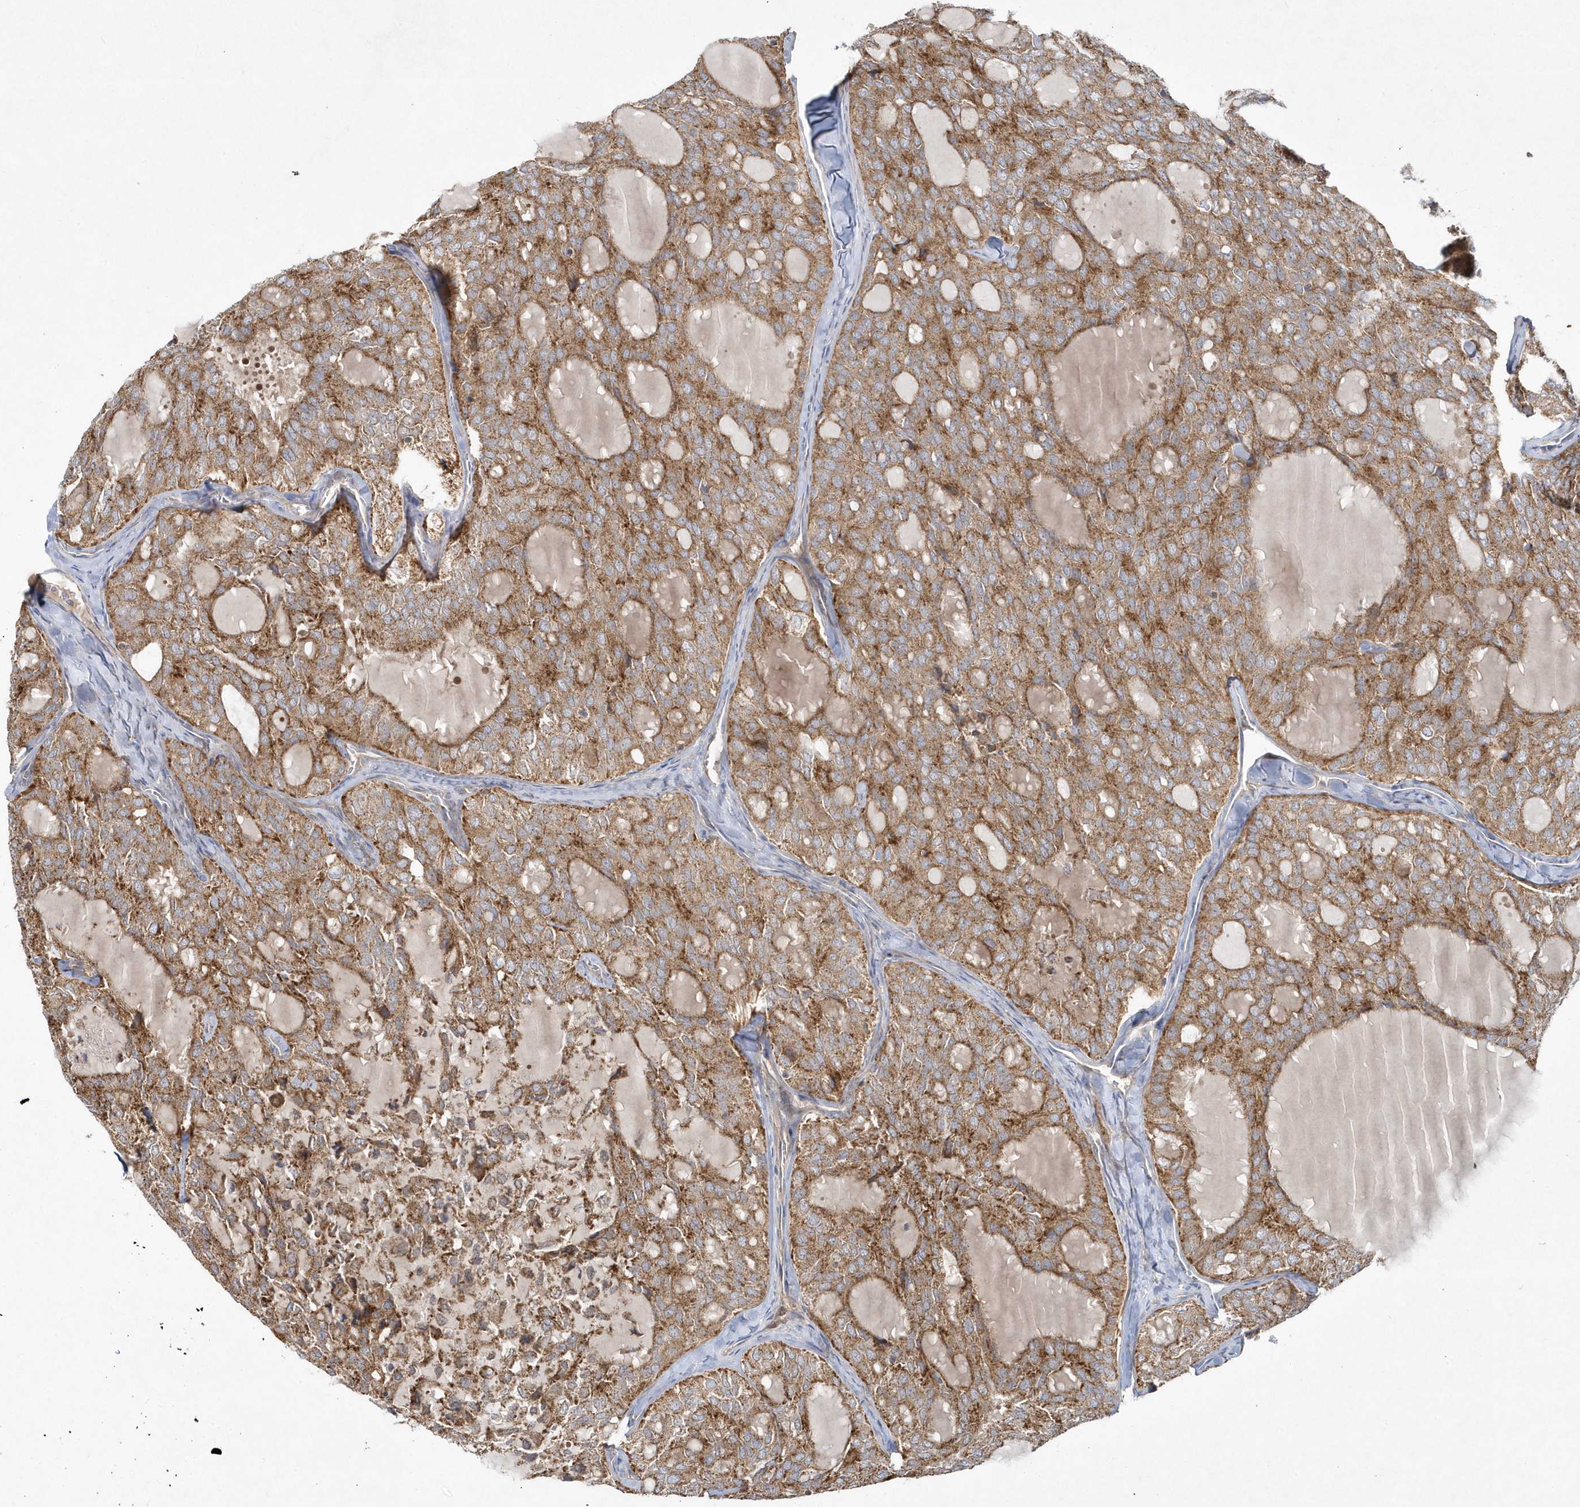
{"staining": {"intensity": "moderate", "quantity": ">75%", "location": "cytoplasmic/membranous"}, "tissue": "thyroid cancer", "cell_type": "Tumor cells", "image_type": "cancer", "snomed": [{"axis": "morphology", "description": "Follicular adenoma carcinoma, NOS"}, {"axis": "topography", "description": "Thyroid gland"}], "caption": "Thyroid cancer tissue displays moderate cytoplasmic/membranous expression in about >75% of tumor cells", "gene": "LEXM", "patient": {"sex": "male", "age": 75}}